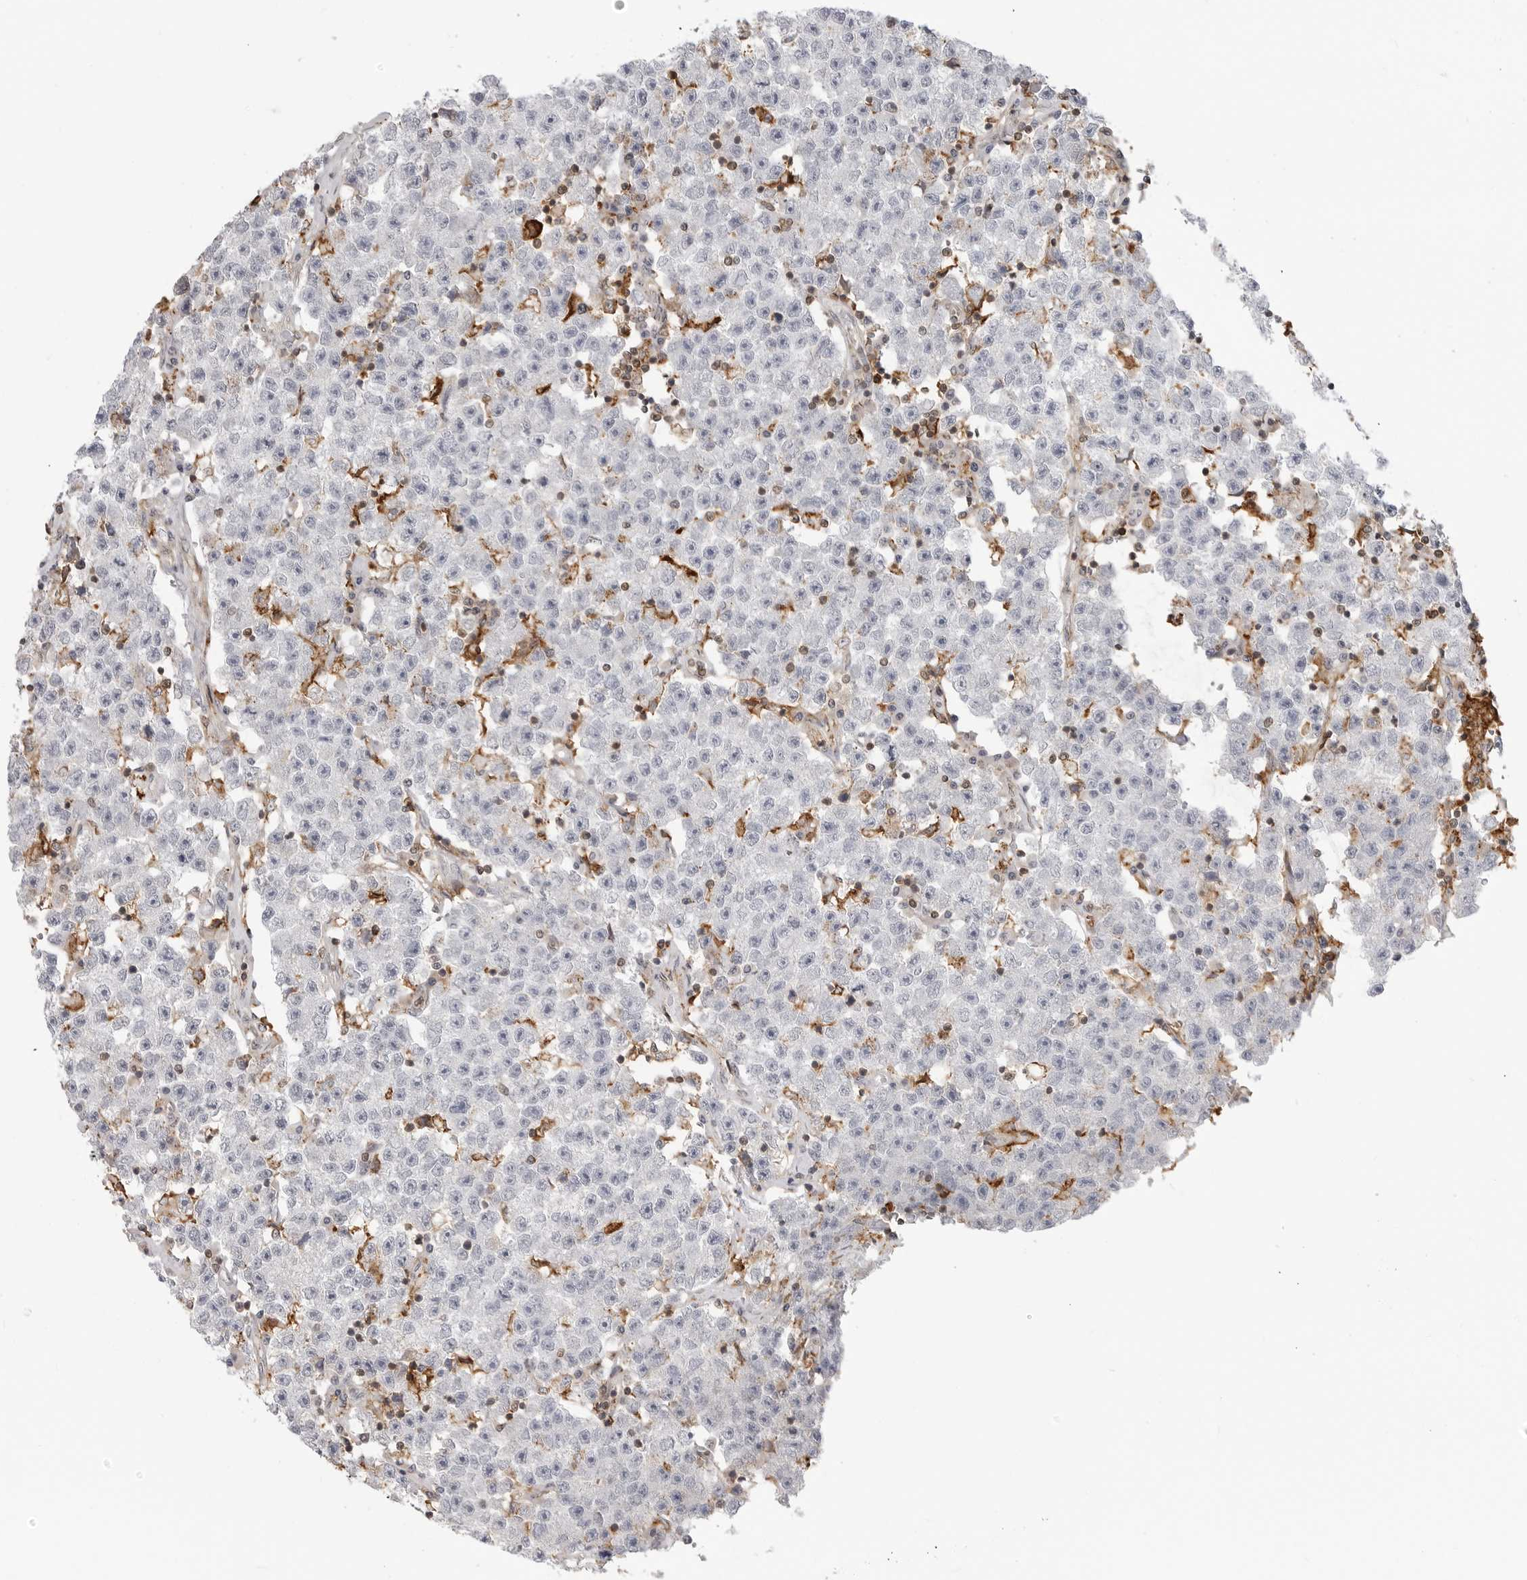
{"staining": {"intensity": "negative", "quantity": "none", "location": "none"}, "tissue": "testis cancer", "cell_type": "Tumor cells", "image_type": "cancer", "snomed": [{"axis": "morphology", "description": "Seminoma, NOS"}, {"axis": "topography", "description": "Testis"}], "caption": "IHC of testis cancer (seminoma) exhibits no expression in tumor cells.", "gene": "ANXA11", "patient": {"sex": "male", "age": 22}}